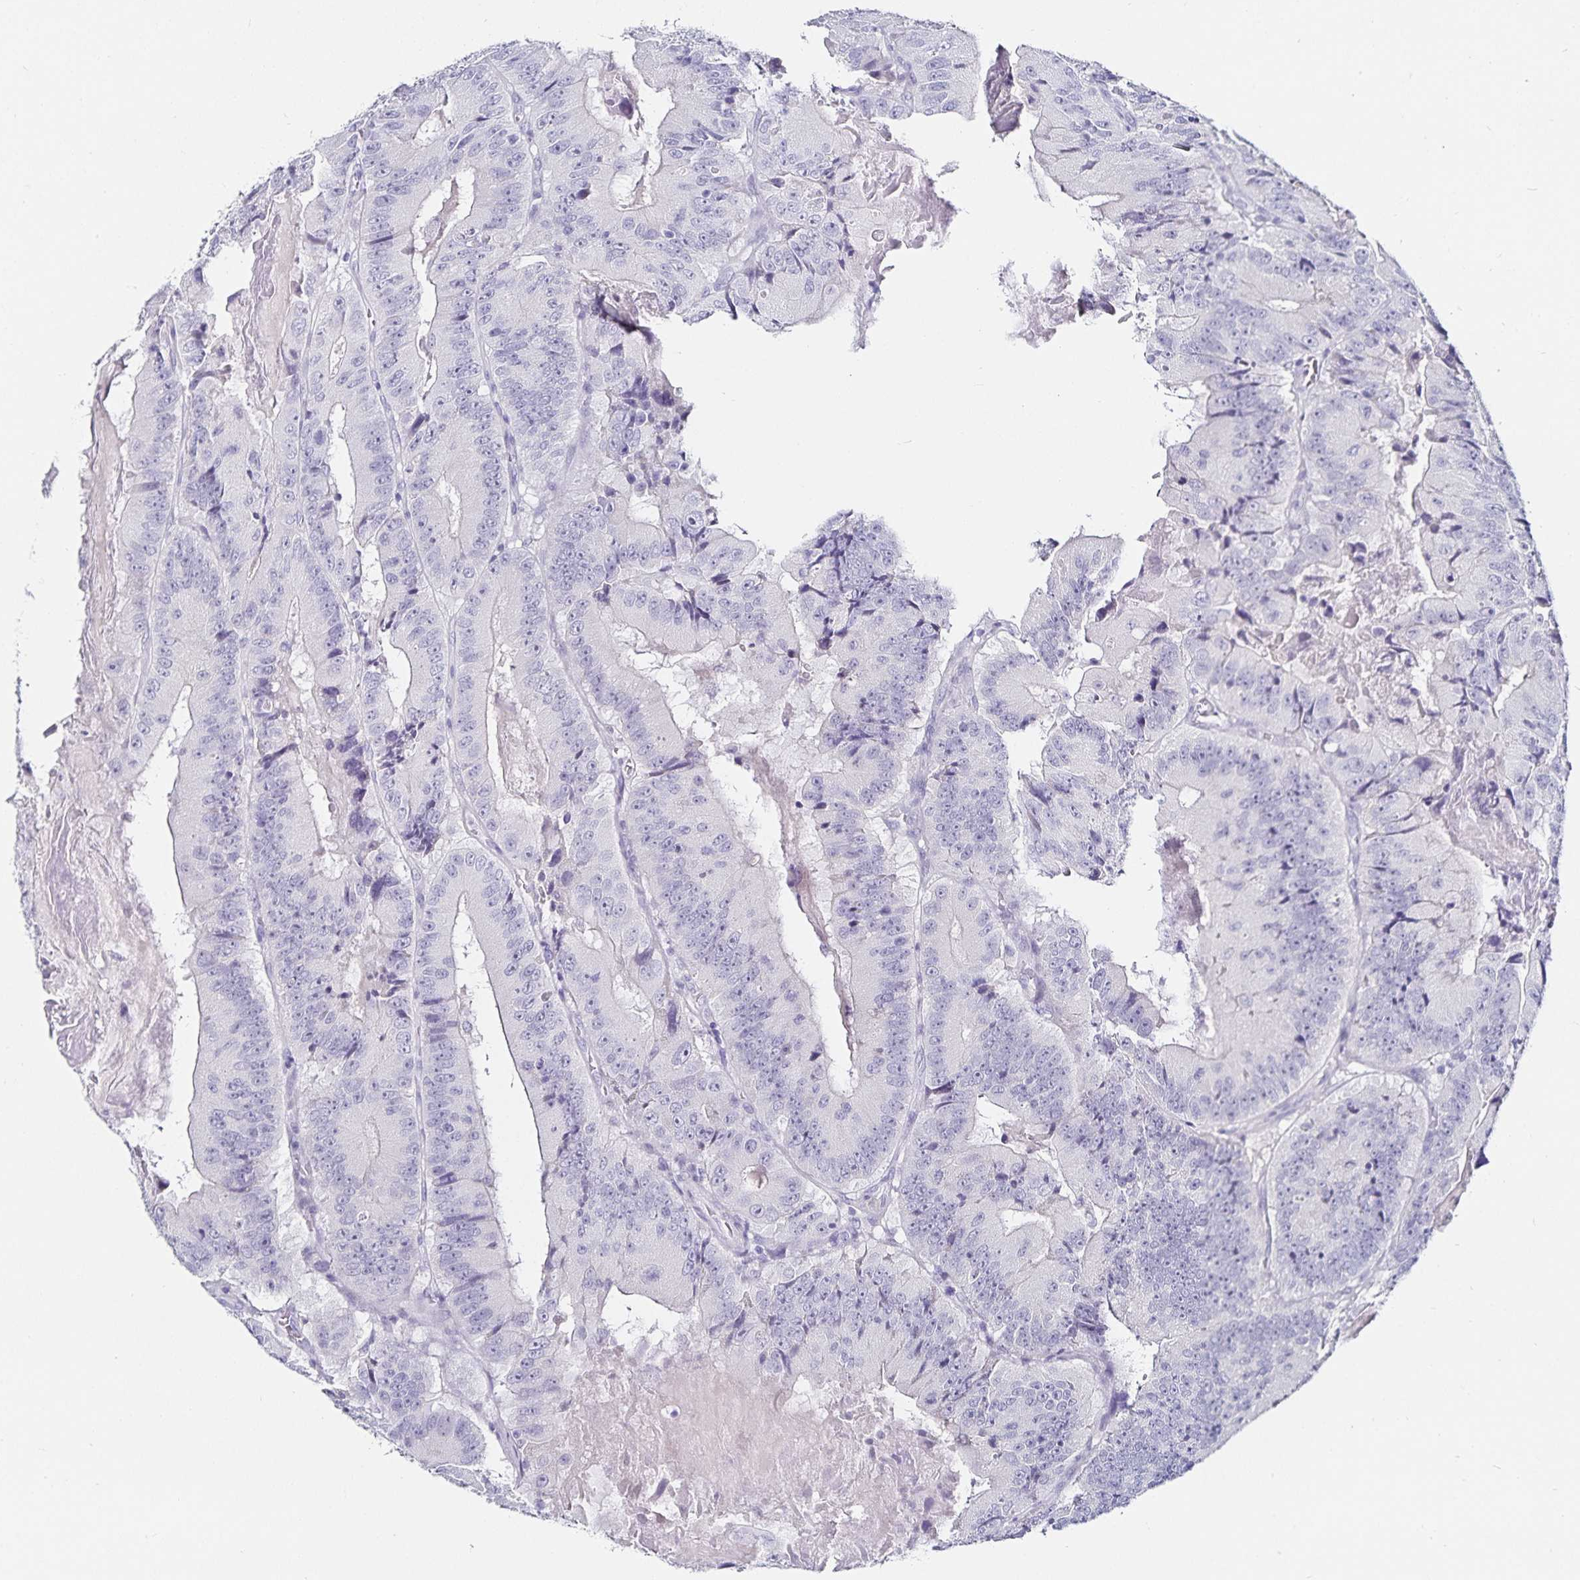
{"staining": {"intensity": "negative", "quantity": "none", "location": "none"}, "tissue": "colorectal cancer", "cell_type": "Tumor cells", "image_type": "cancer", "snomed": [{"axis": "morphology", "description": "Adenocarcinoma, NOS"}, {"axis": "topography", "description": "Colon"}], "caption": "This is an immunohistochemistry micrograph of colorectal cancer. There is no staining in tumor cells.", "gene": "TSPAN7", "patient": {"sex": "female", "age": 86}}